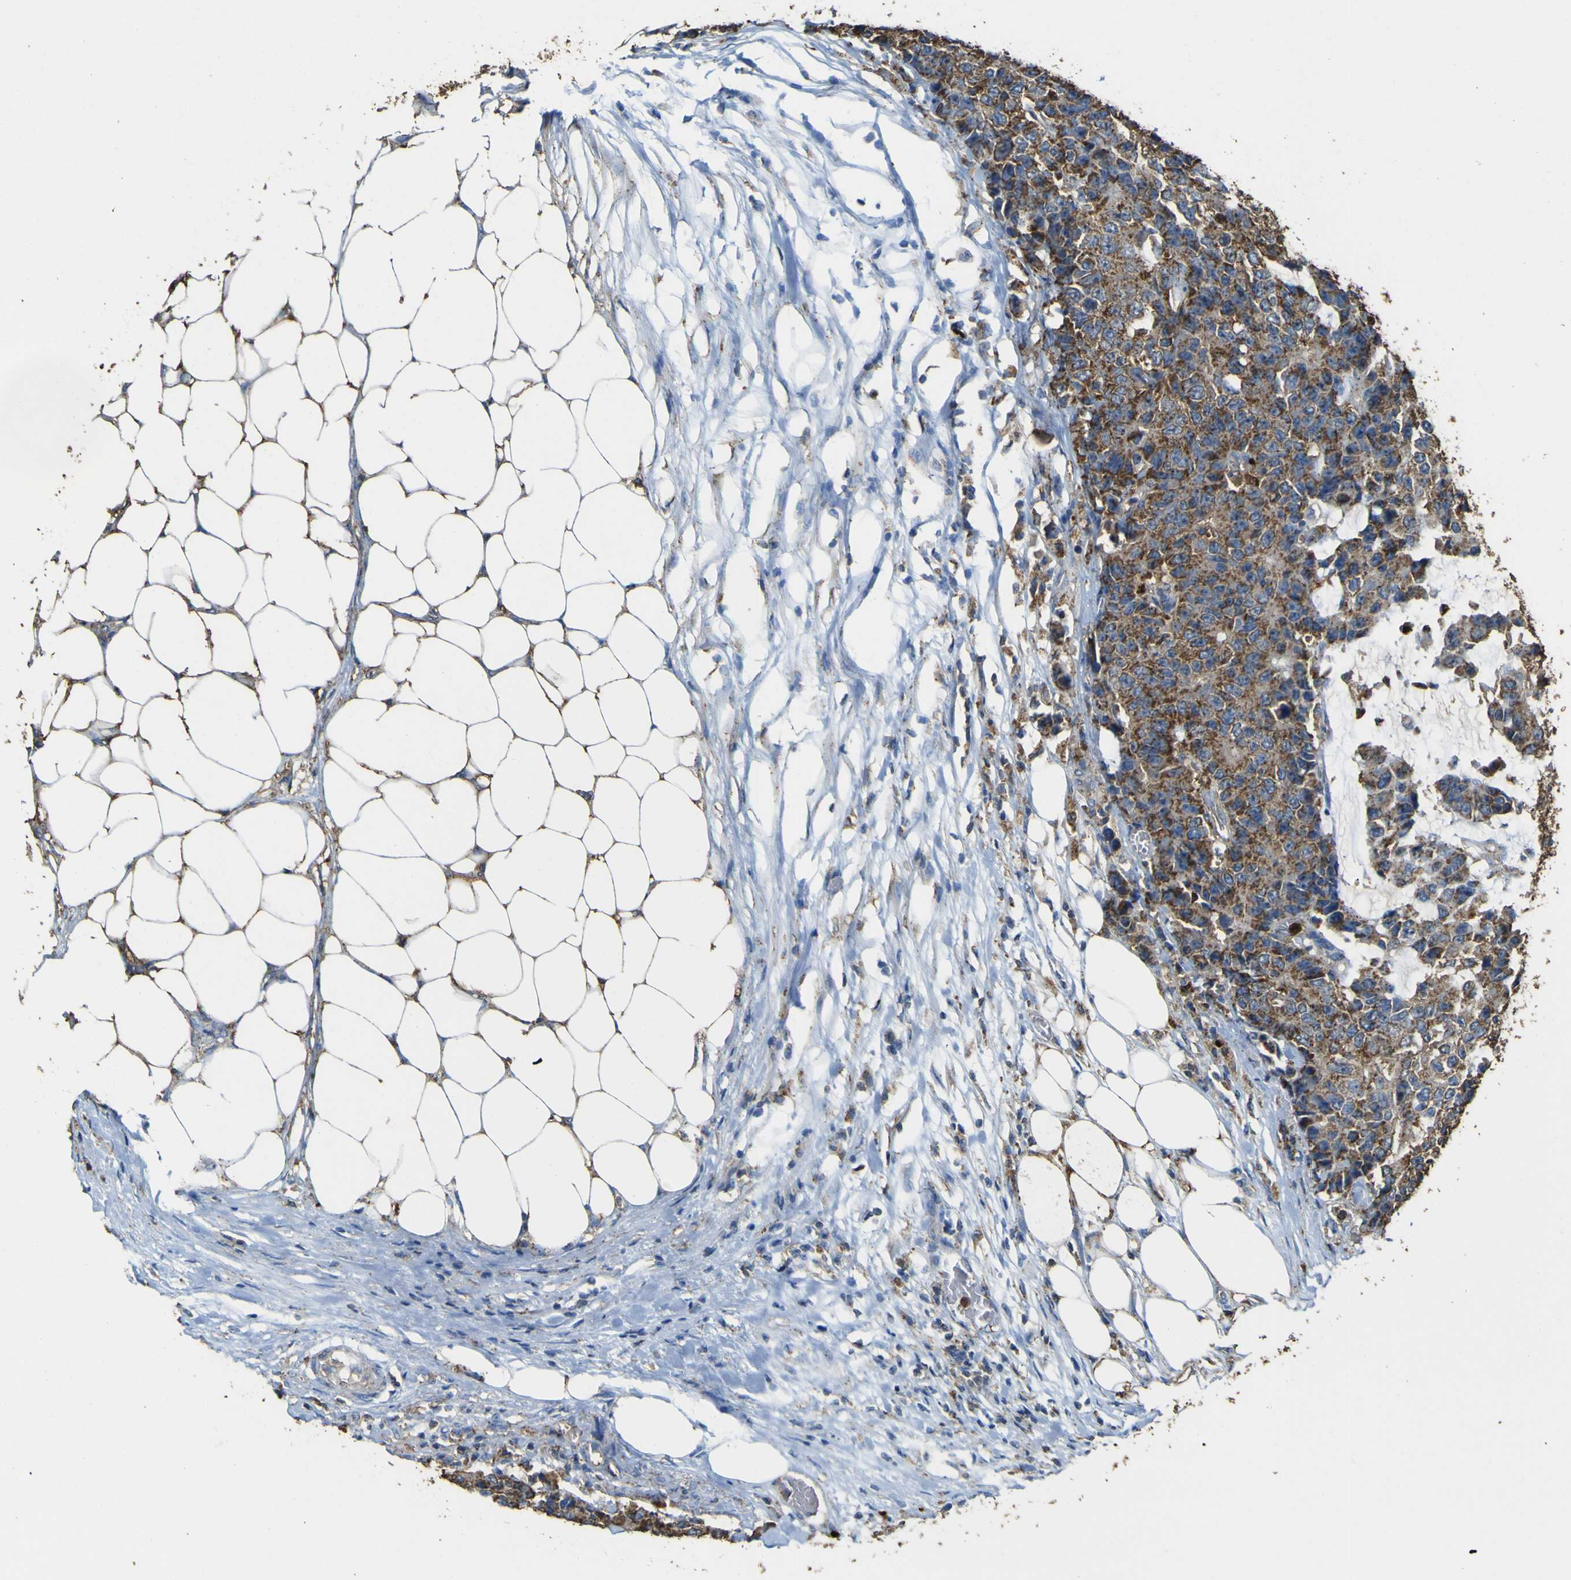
{"staining": {"intensity": "strong", "quantity": ">75%", "location": "cytoplasmic/membranous"}, "tissue": "colorectal cancer", "cell_type": "Tumor cells", "image_type": "cancer", "snomed": [{"axis": "morphology", "description": "Adenocarcinoma, NOS"}, {"axis": "topography", "description": "Colon"}], "caption": "This micrograph reveals colorectal cancer stained with immunohistochemistry (IHC) to label a protein in brown. The cytoplasmic/membranous of tumor cells show strong positivity for the protein. Nuclei are counter-stained blue.", "gene": "ACSL3", "patient": {"sex": "female", "age": 86}}